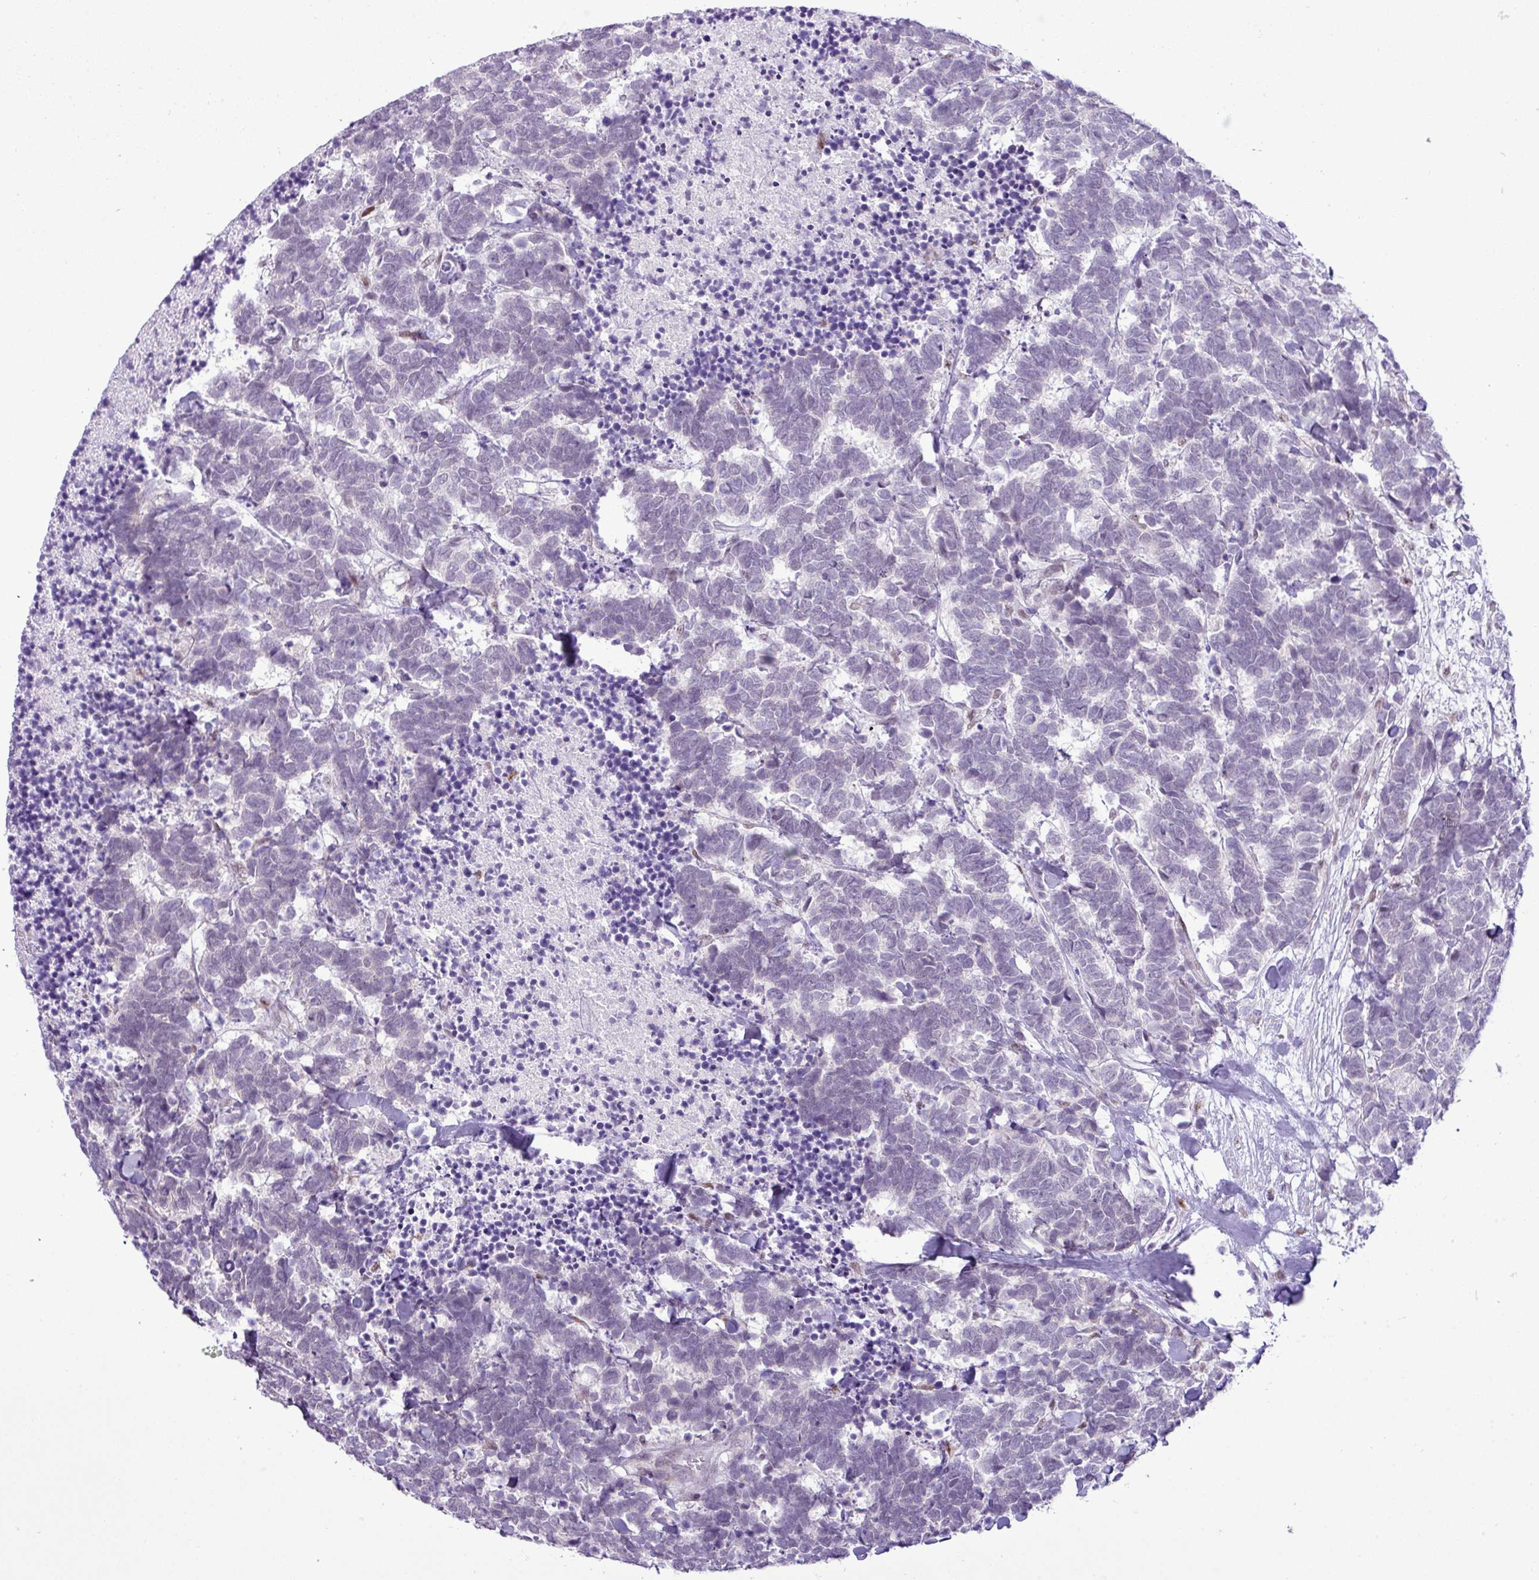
{"staining": {"intensity": "negative", "quantity": "none", "location": "none"}, "tissue": "carcinoid", "cell_type": "Tumor cells", "image_type": "cancer", "snomed": [{"axis": "morphology", "description": "Carcinoma, NOS"}, {"axis": "morphology", "description": "Carcinoid, malignant, NOS"}, {"axis": "topography", "description": "Urinary bladder"}], "caption": "IHC micrograph of carcinoid stained for a protein (brown), which shows no positivity in tumor cells. (DAB (3,3'-diaminobenzidine) immunohistochemistry visualized using brightfield microscopy, high magnification).", "gene": "ELOA2", "patient": {"sex": "male", "age": 57}}